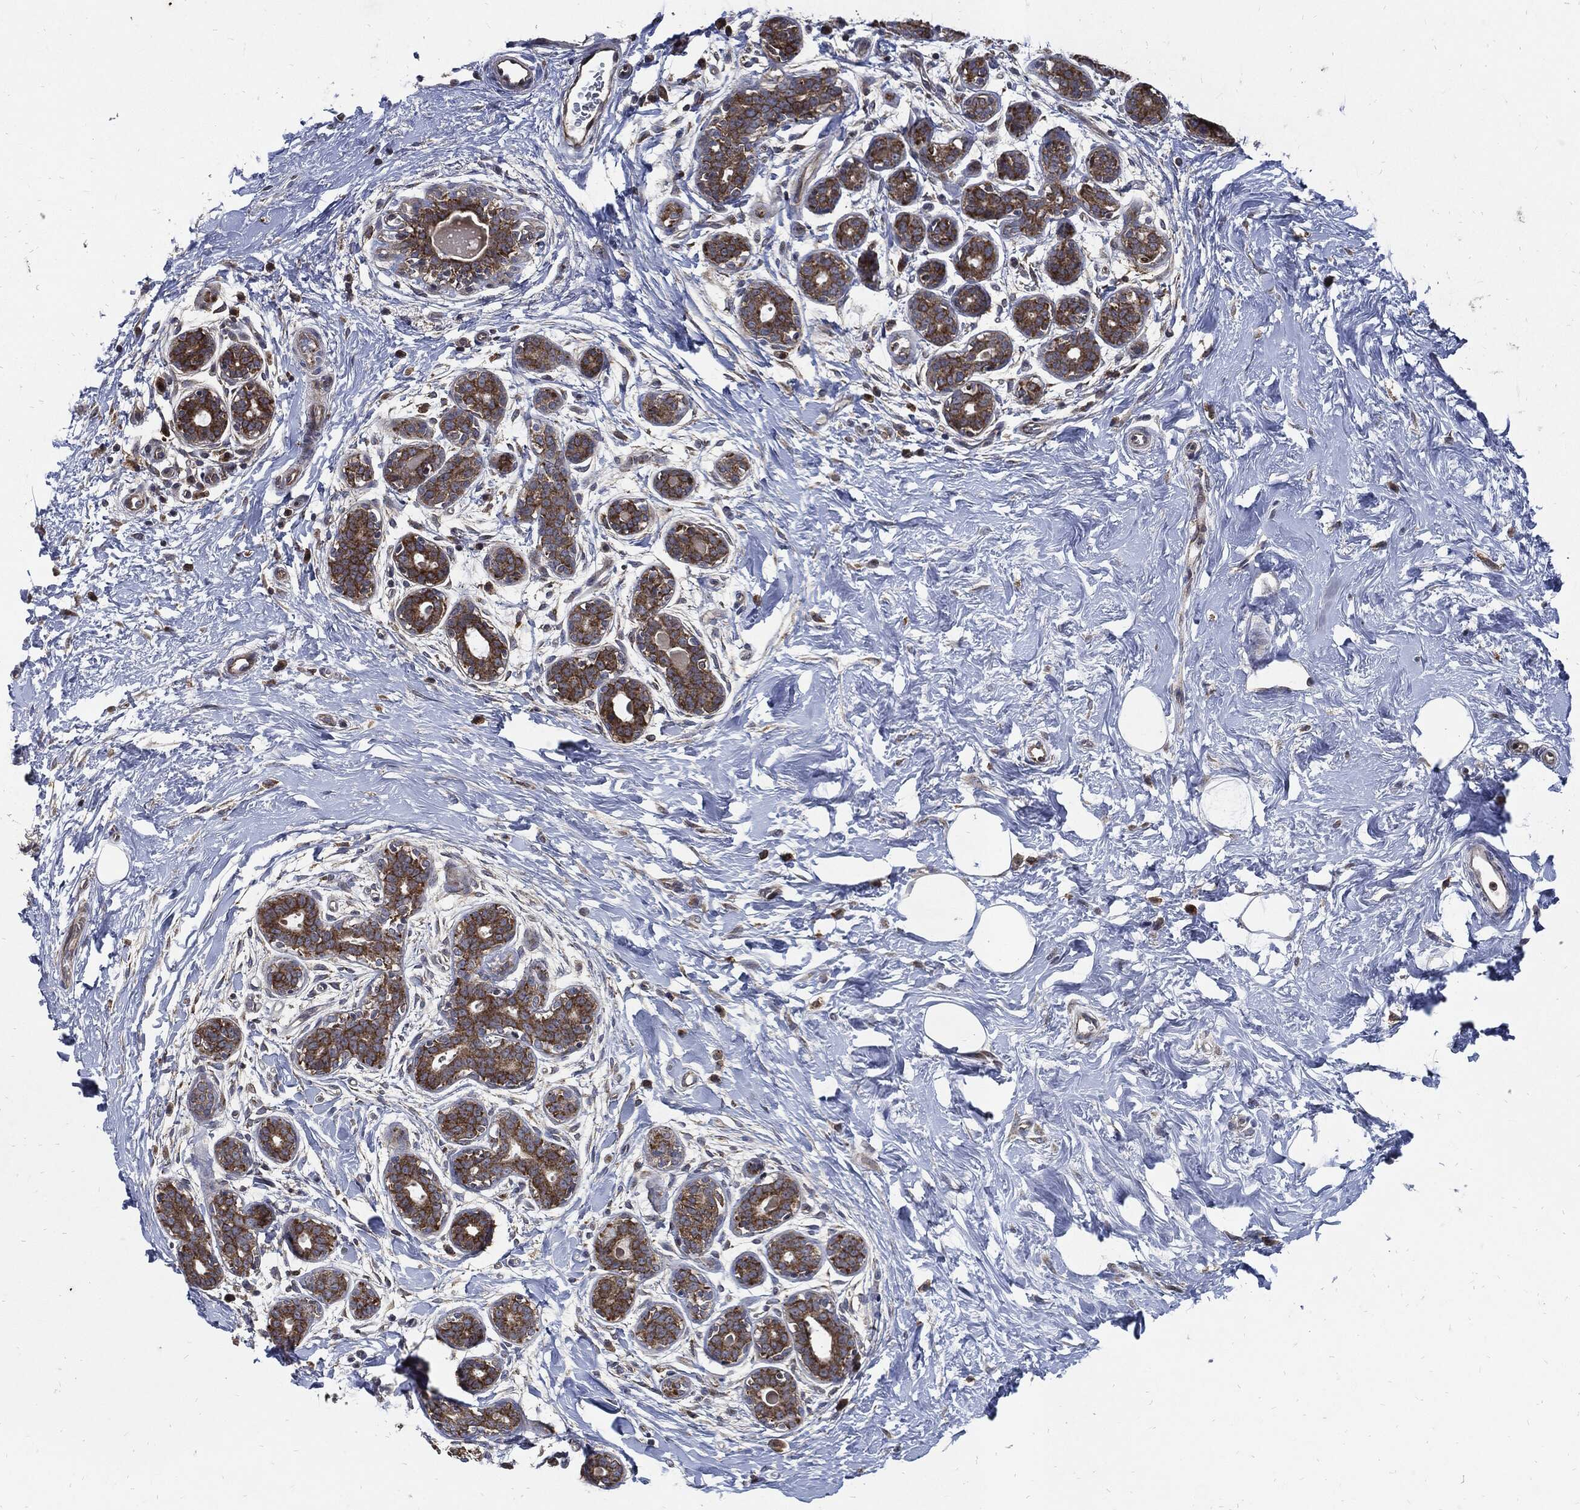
{"staining": {"intensity": "negative", "quantity": "none", "location": "none"}, "tissue": "breast", "cell_type": "Adipocytes", "image_type": "normal", "snomed": [{"axis": "morphology", "description": "Normal tissue, NOS"}, {"axis": "topography", "description": "Breast"}], "caption": "IHC image of unremarkable breast: human breast stained with DAB displays no significant protein positivity in adipocytes.", "gene": "SLC31A2", "patient": {"sex": "female", "age": 43}}